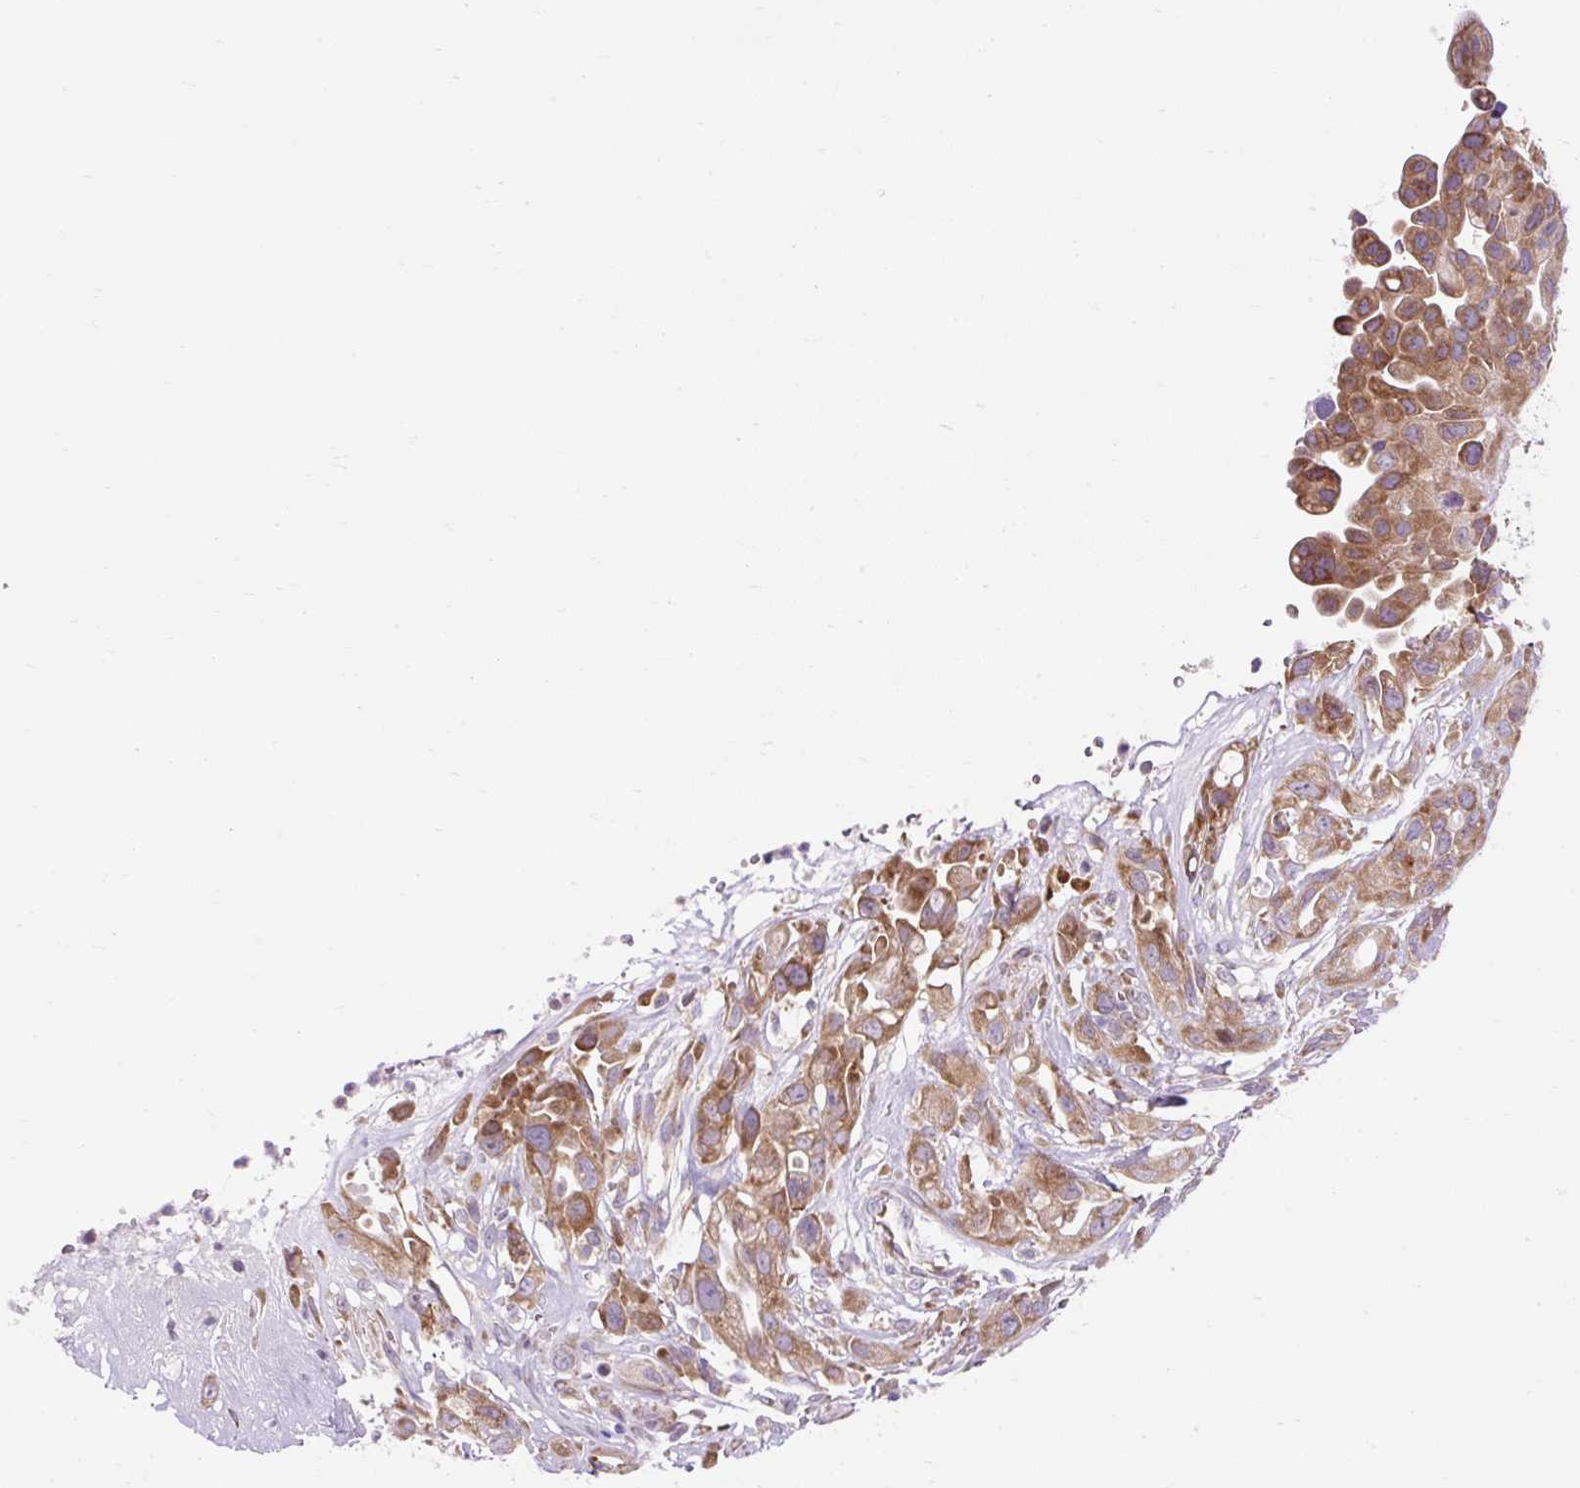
{"staining": {"intensity": "moderate", "quantity": ">75%", "location": "cytoplasmic/membranous"}, "tissue": "pancreatic cancer", "cell_type": "Tumor cells", "image_type": "cancer", "snomed": [{"axis": "morphology", "description": "Adenocarcinoma, NOS"}, {"axis": "topography", "description": "Pancreas"}], "caption": "Tumor cells demonstrate medium levels of moderate cytoplasmic/membranous positivity in about >75% of cells in pancreatic cancer.", "gene": "GPR45", "patient": {"sex": "male", "age": 44}}